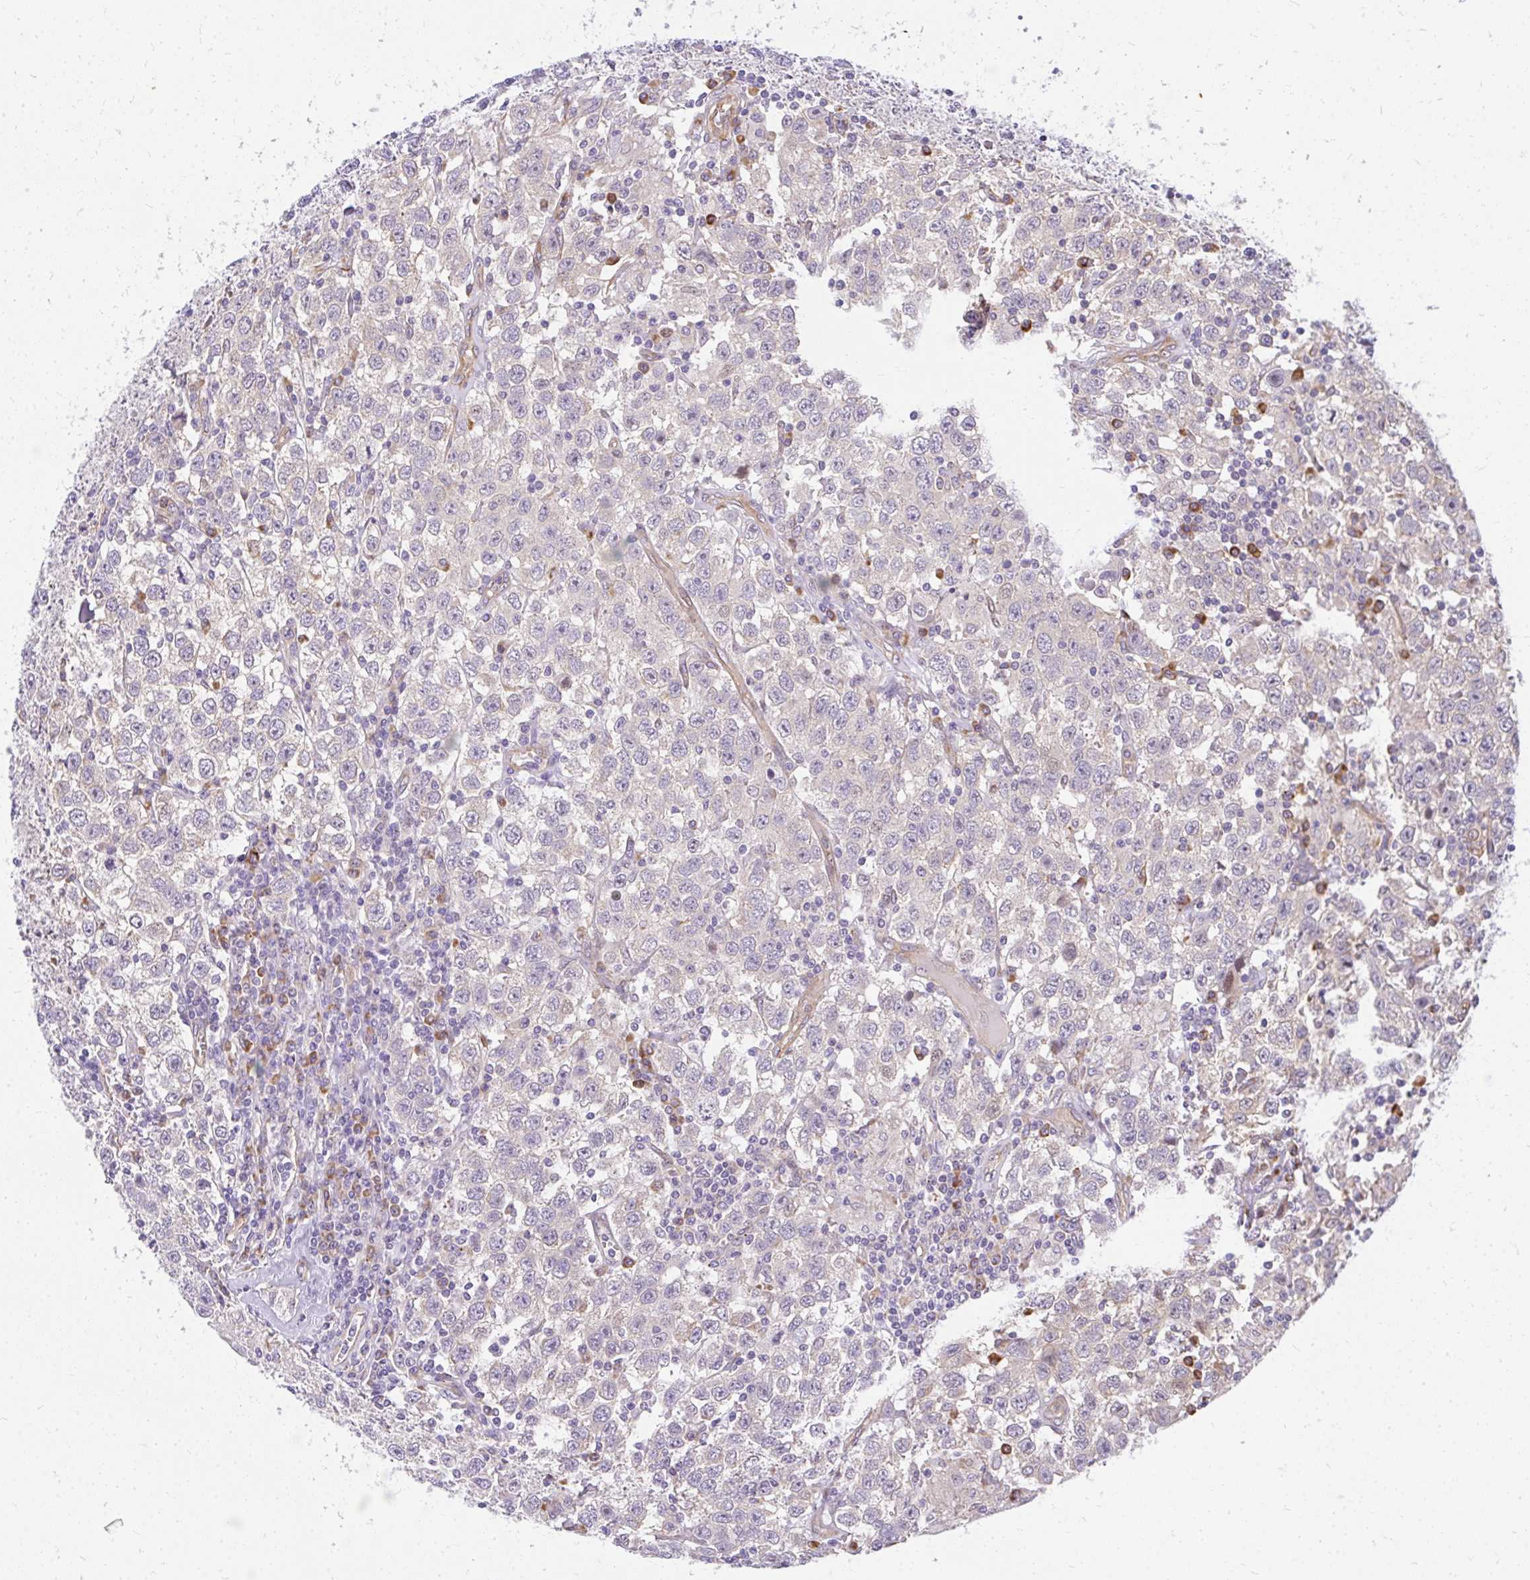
{"staining": {"intensity": "negative", "quantity": "none", "location": "none"}, "tissue": "testis cancer", "cell_type": "Tumor cells", "image_type": "cancer", "snomed": [{"axis": "morphology", "description": "Seminoma, NOS"}, {"axis": "topography", "description": "Testis"}], "caption": "Tumor cells show no significant protein positivity in testis cancer.", "gene": "RSKR", "patient": {"sex": "male", "age": 41}}